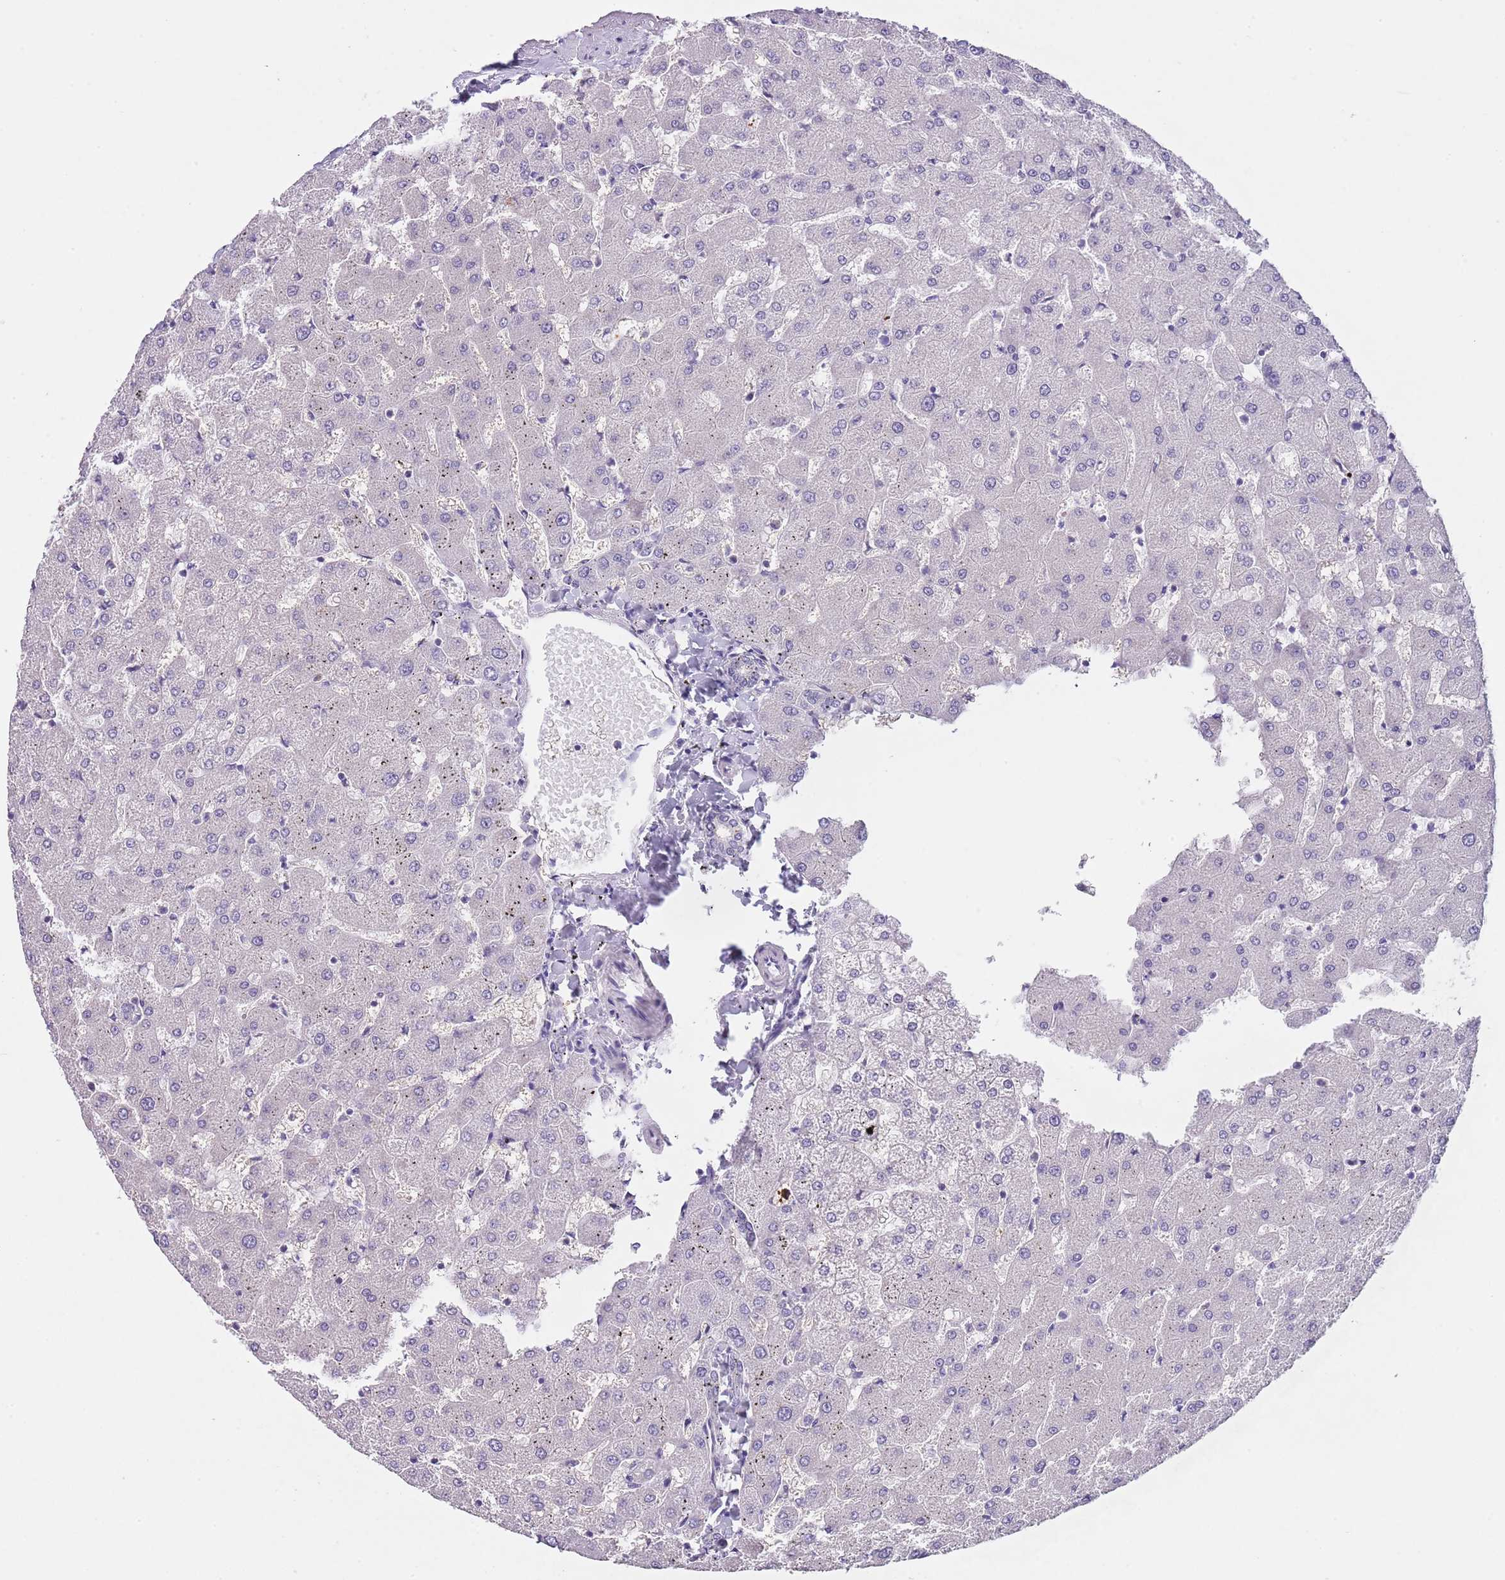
{"staining": {"intensity": "negative", "quantity": "none", "location": "none"}, "tissue": "liver", "cell_type": "Cholangiocytes", "image_type": "normal", "snomed": [{"axis": "morphology", "description": "Normal tissue, NOS"}, {"axis": "topography", "description": "Liver"}], "caption": "This is an immunohistochemistry (IHC) image of benign human liver. There is no positivity in cholangiocytes.", "gene": "TSGA13", "patient": {"sex": "female", "age": 63}}